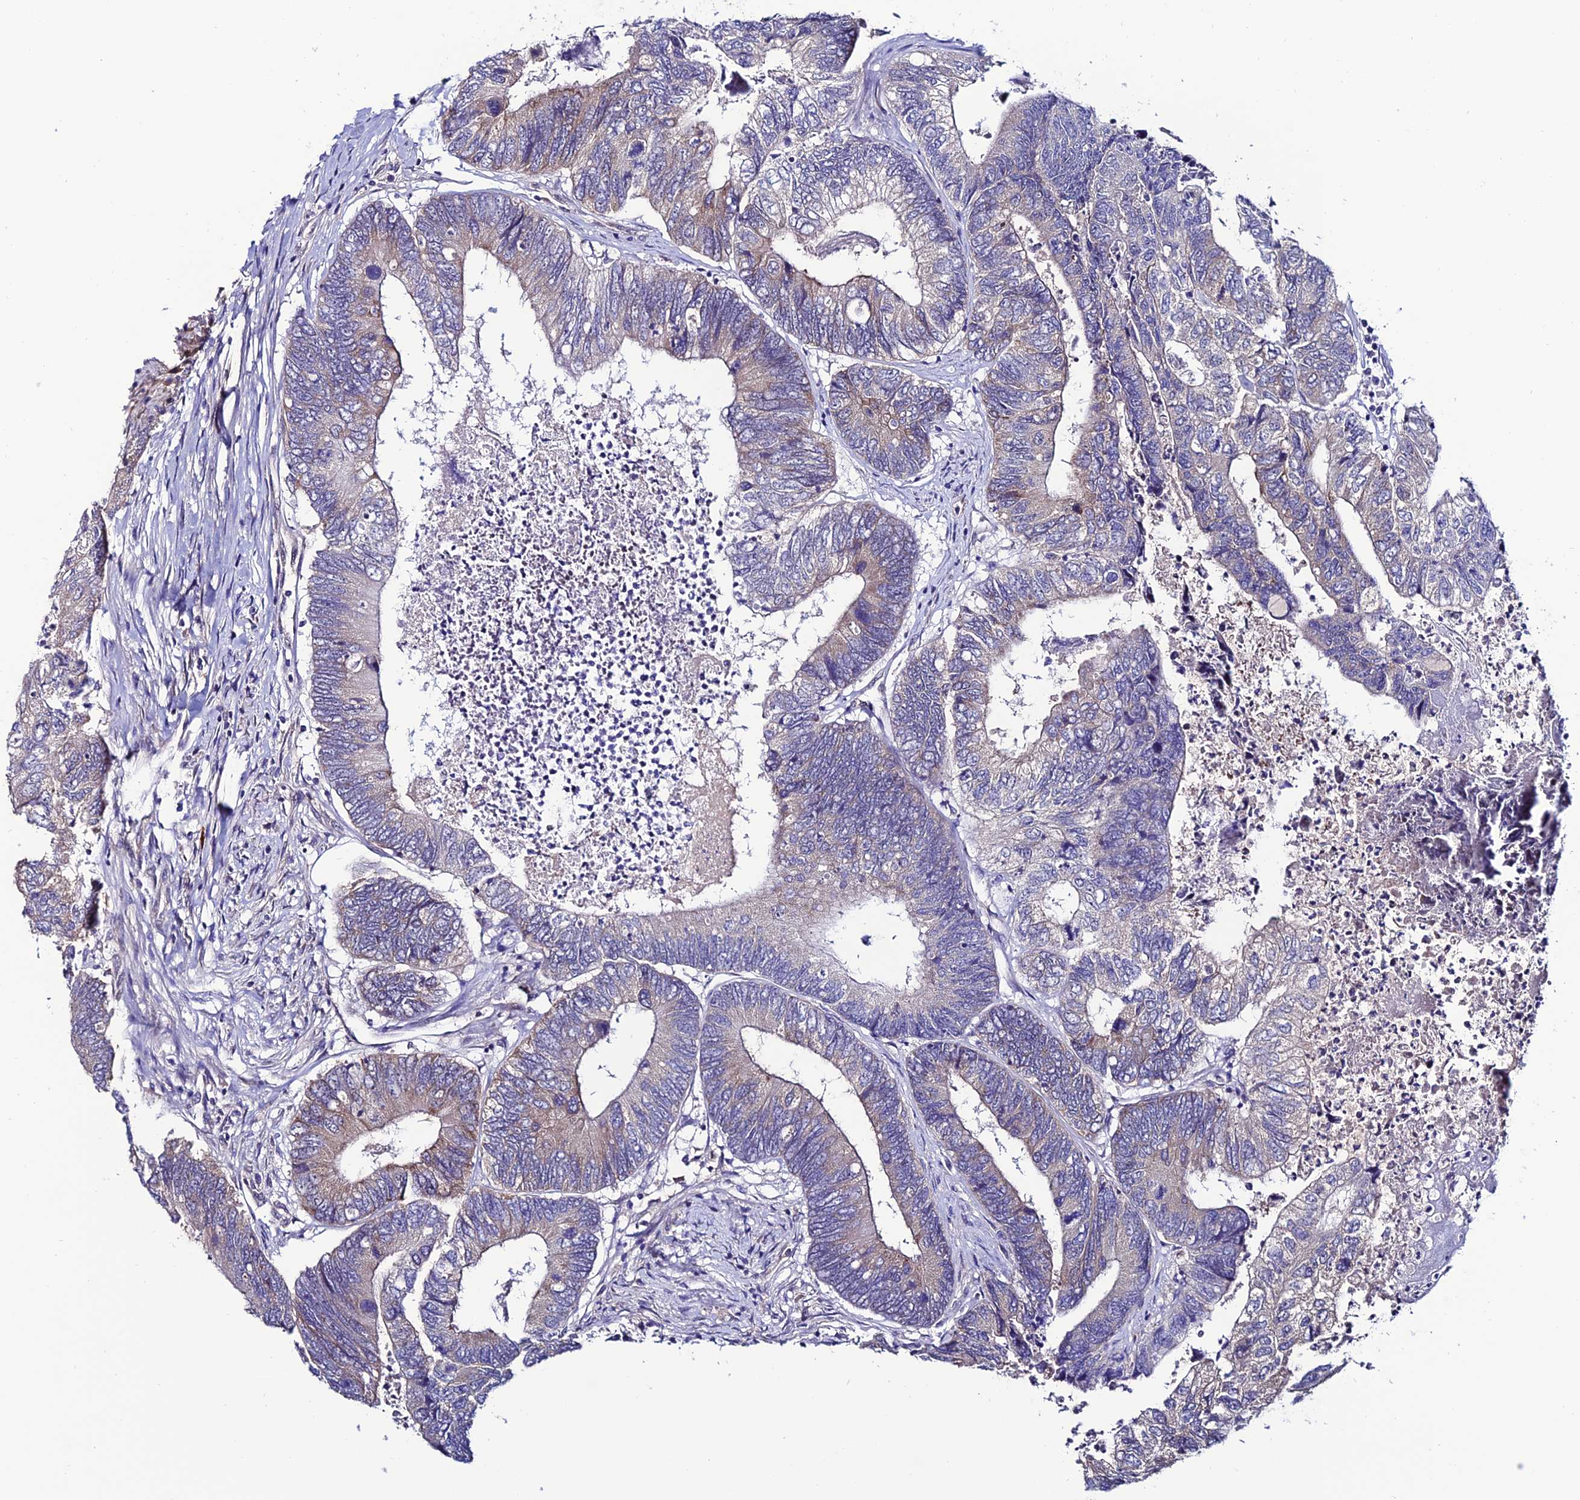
{"staining": {"intensity": "weak", "quantity": "<25%", "location": "cytoplasmic/membranous"}, "tissue": "colorectal cancer", "cell_type": "Tumor cells", "image_type": "cancer", "snomed": [{"axis": "morphology", "description": "Adenocarcinoma, NOS"}, {"axis": "topography", "description": "Colon"}], "caption": "High power microscopy image of an IHC histopathology image of adenocarcinoma (colorectal), revealing no significant staining in tumor cells.", "gene": "FZD8", "patient": {"sex": "female", "age": 67}}